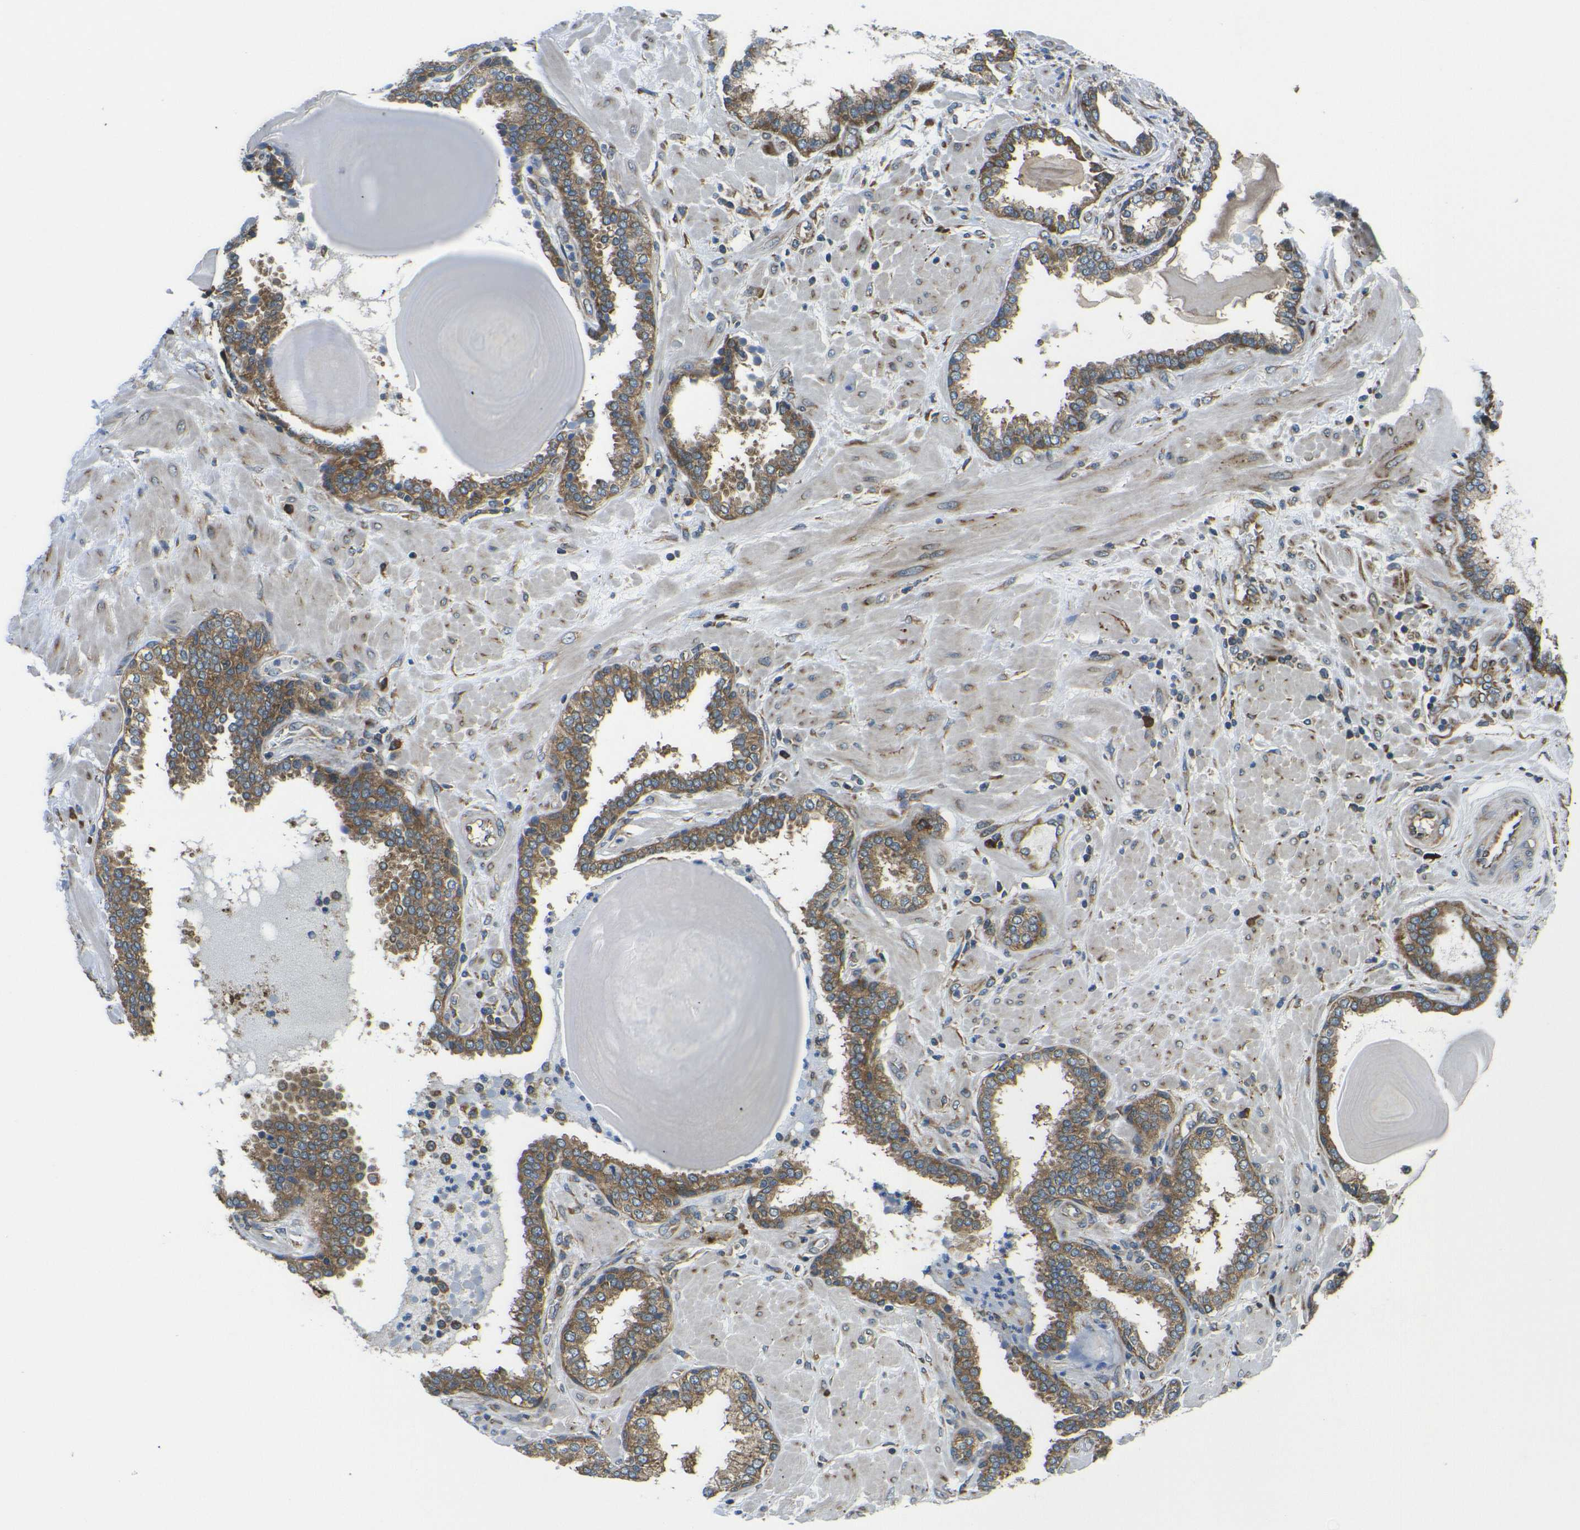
{"staining": {"intensity": "moderate", "quantity": ">75%", "location": "cytoplasmic/membranous"}, "tissue": "prostate", "cell_type": "Glandular cells", "image_type": "normal", "snomed": [{"axis": "morphology", "description": "Normal tissue, NOS"}, {"axis": "topography", "description": "Prostate"}], "caption": "Immunohistochemical staining of normal prostate demonstrates >75% levels of moderate cytoplasmic/membranous protein expression in about >75% of glandular cells. The staining was performed using DAB, with brown indicating positive protein expression. Nuclei are stained blue with hematoxylin.", "gene": "RPSA", "patient": {"sex": "male", "age": 51}}